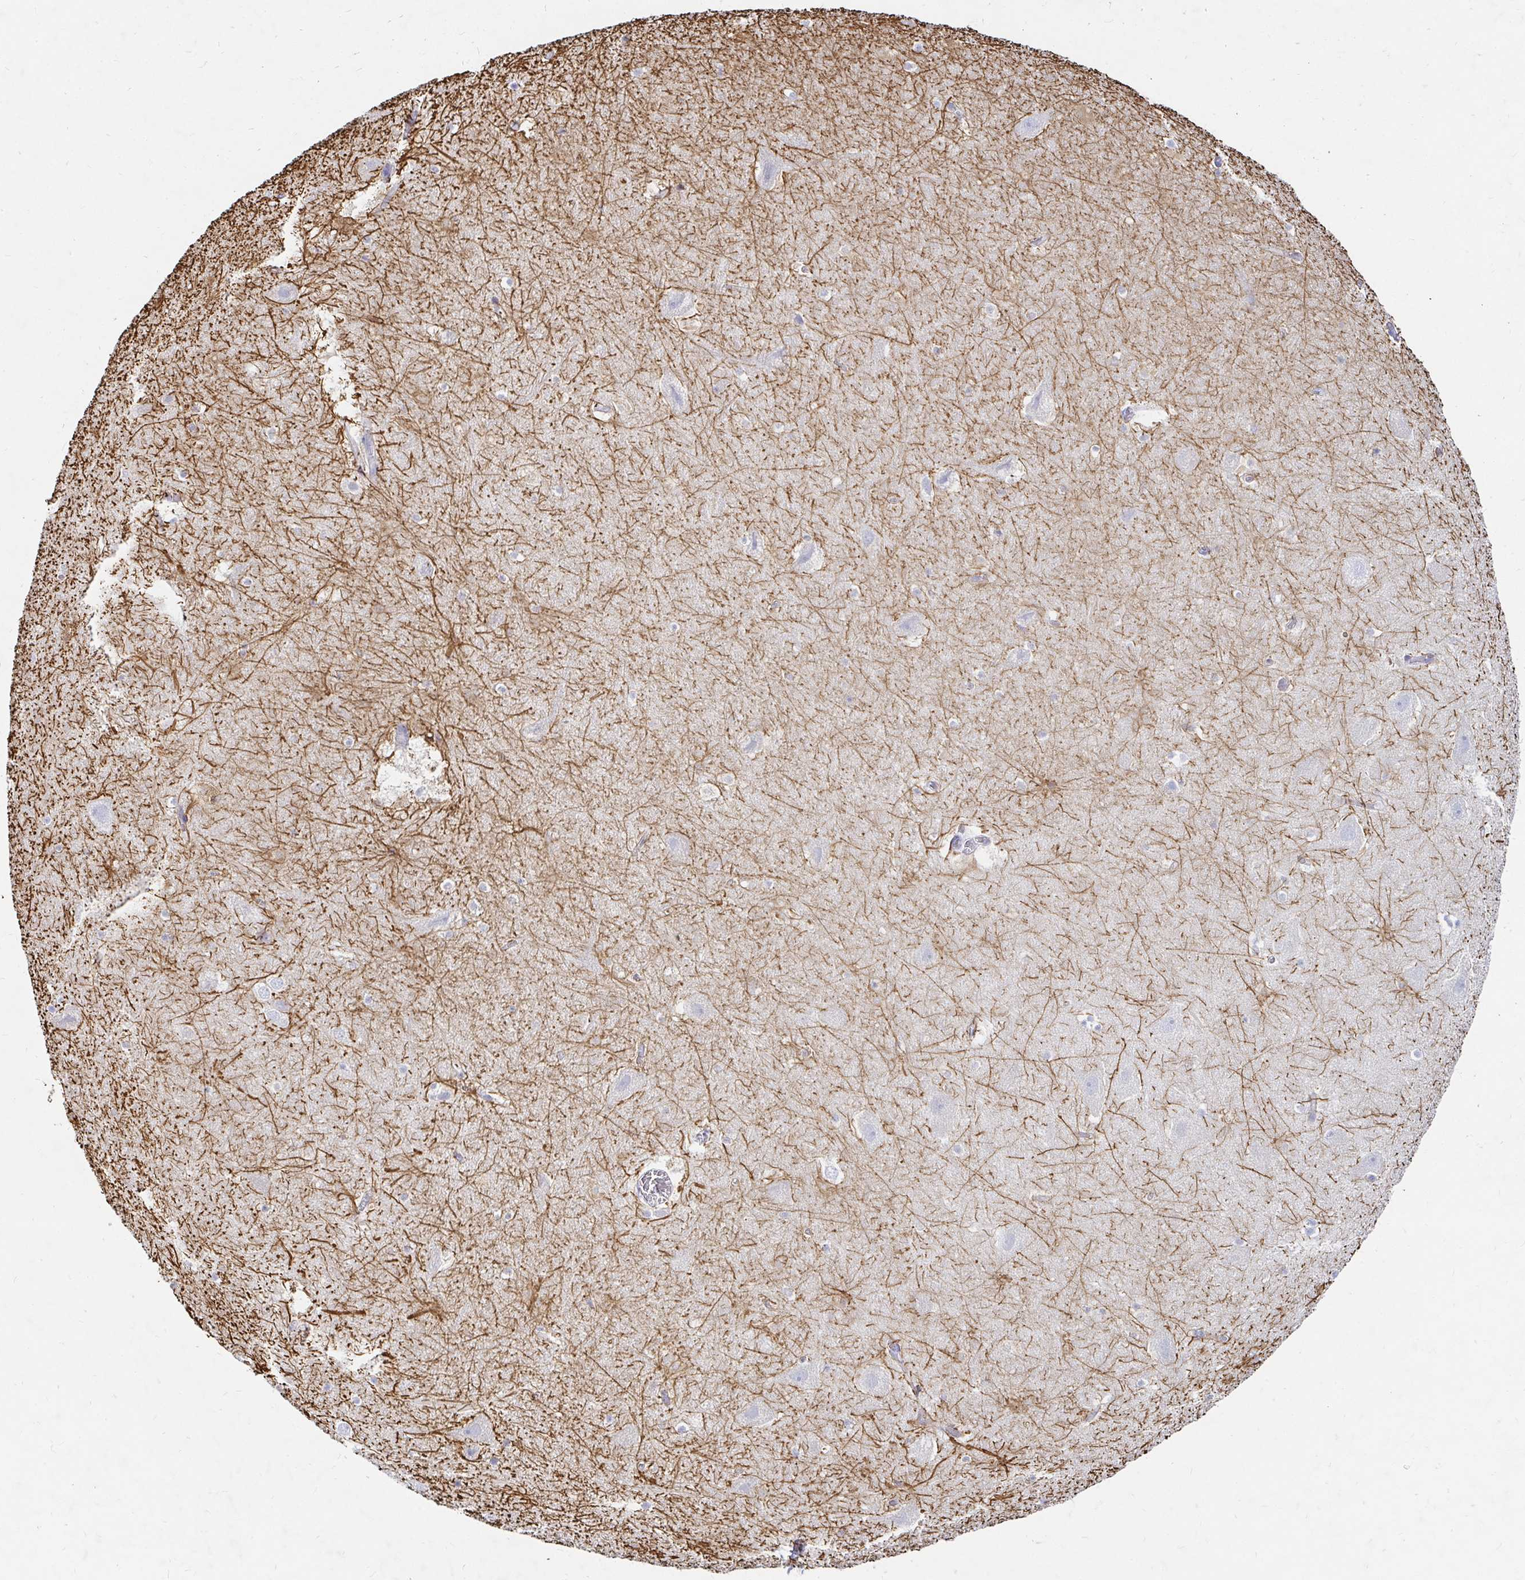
{"staining": {"intensity": "strong", "quantity": "<25%", "location": "cytoplasmic/membranous"}, "tissue": "hippocampus", "cell_type": "Glial cells", "image_type": "normal", "snomed": [{"axis": "morphology", "description": "Normal tissue, NOS"}, {"axis": "topography", "description": "Hippocampus"}], "caption": "Protein staining displays strong cytoplasmic/membranous expression in approximately <25% of glial cells in normal hippocampus.", "gene": "NR2E1", "patient": {"sex": "female", "age": 42}}